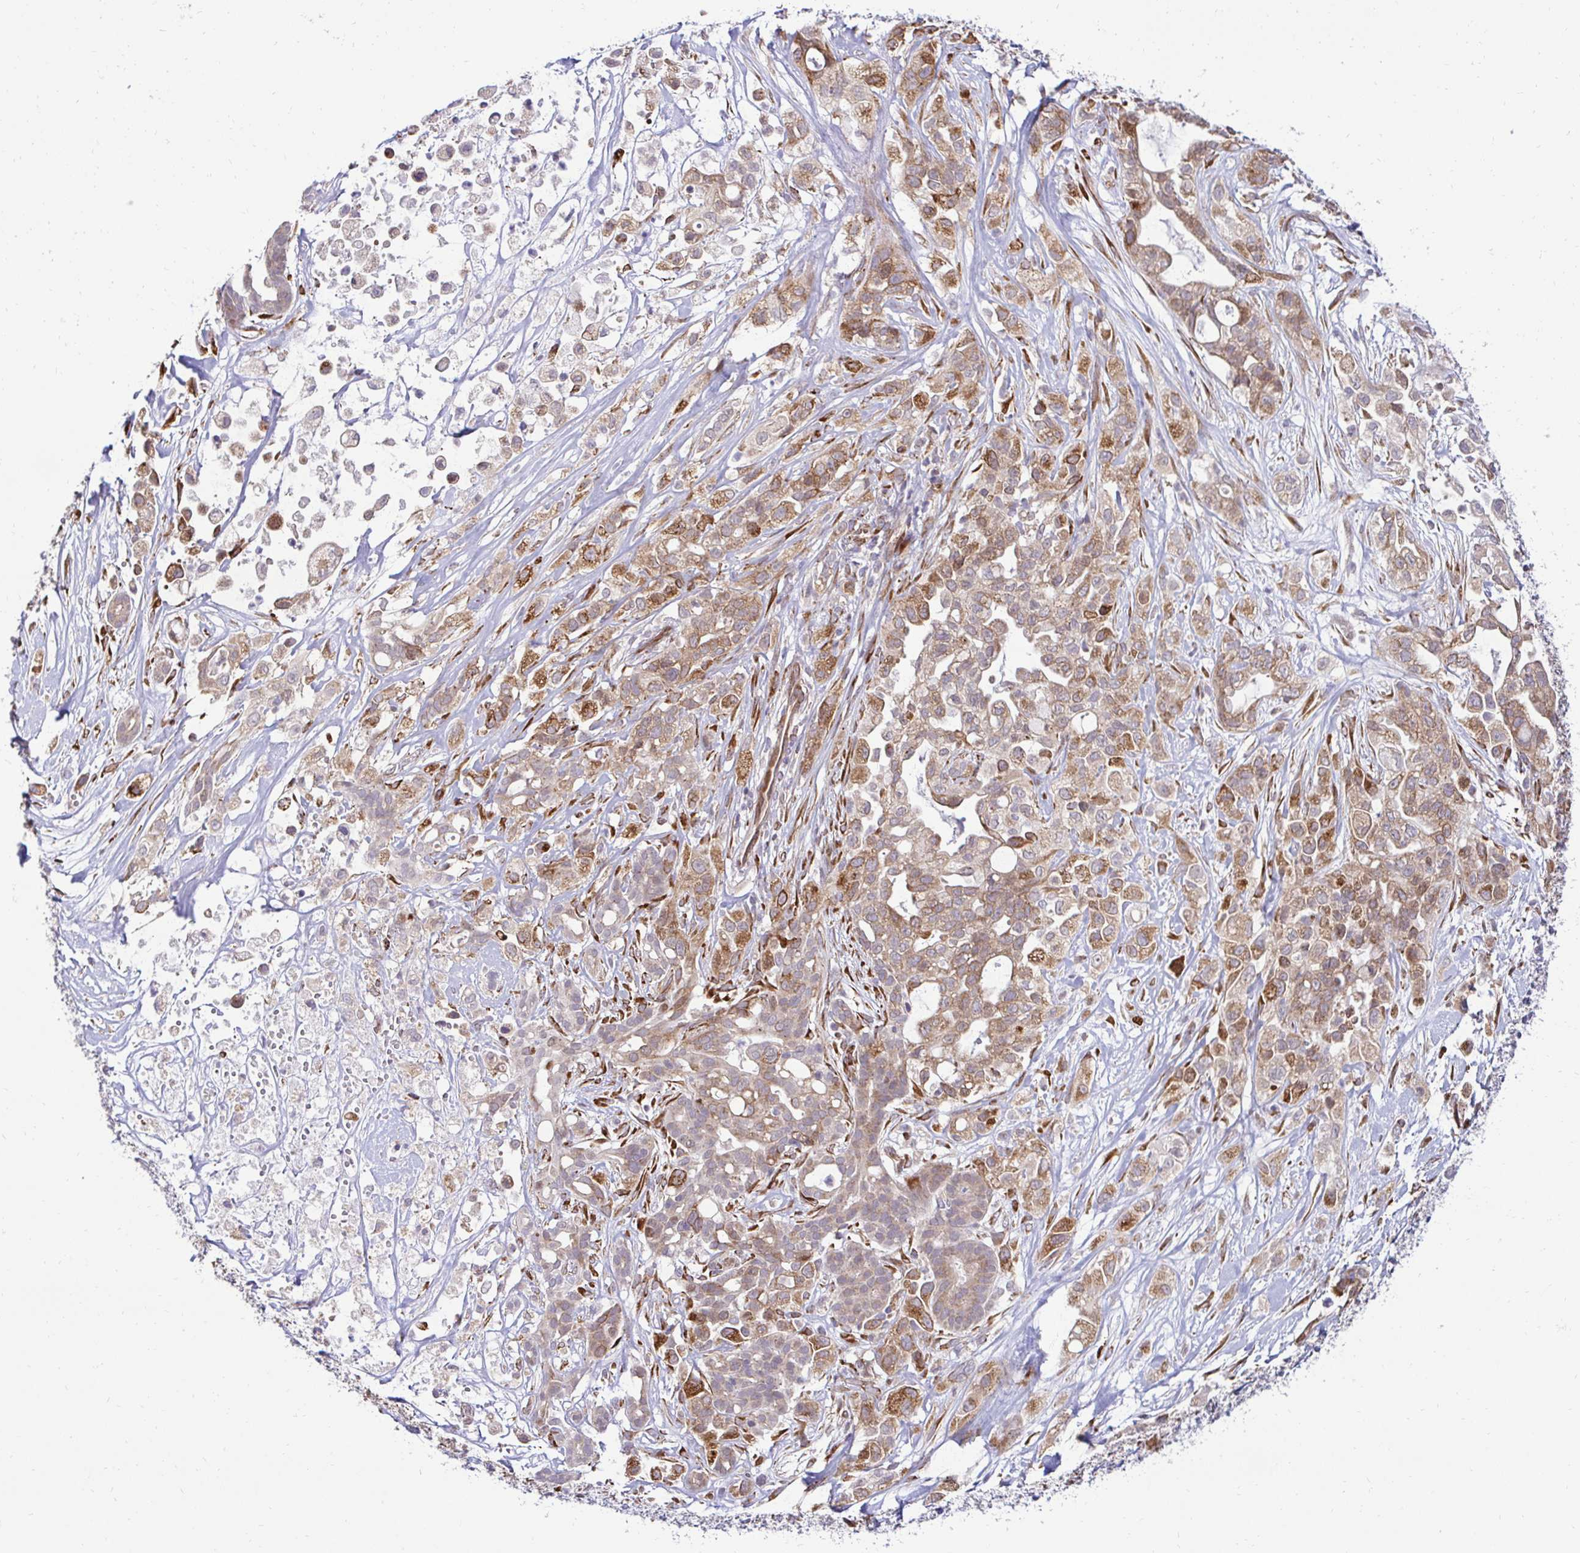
{"staining": {"intensity": "moderate", "quantity": ">75%", "location": "cytoplasmic/membranous"}, "tissue": "pancreatic cancer", "cell_type": "Tumor cells", "image_type": "cancer", "snomed": [{"axis": "morphology", "description": "Adenocarcinoma, NOS"}, {"axis": "topography", "description": "Pancreas"}], "caption": "Immunohistochemical staining of human pancreatic cancer (adenocarcinoma) reveals medium levels of moderate cytoplasmic/membranous protein positivity in approximately >75% of tumor cells. The protein is stained brown, and the nuclei are stained in blue (DAB (3,3'-diaminobenzidine) IHC with brightfield microscopy, high magnification).", "gene": "HPS1", "patient": {"sex": "male", "age": 44}}